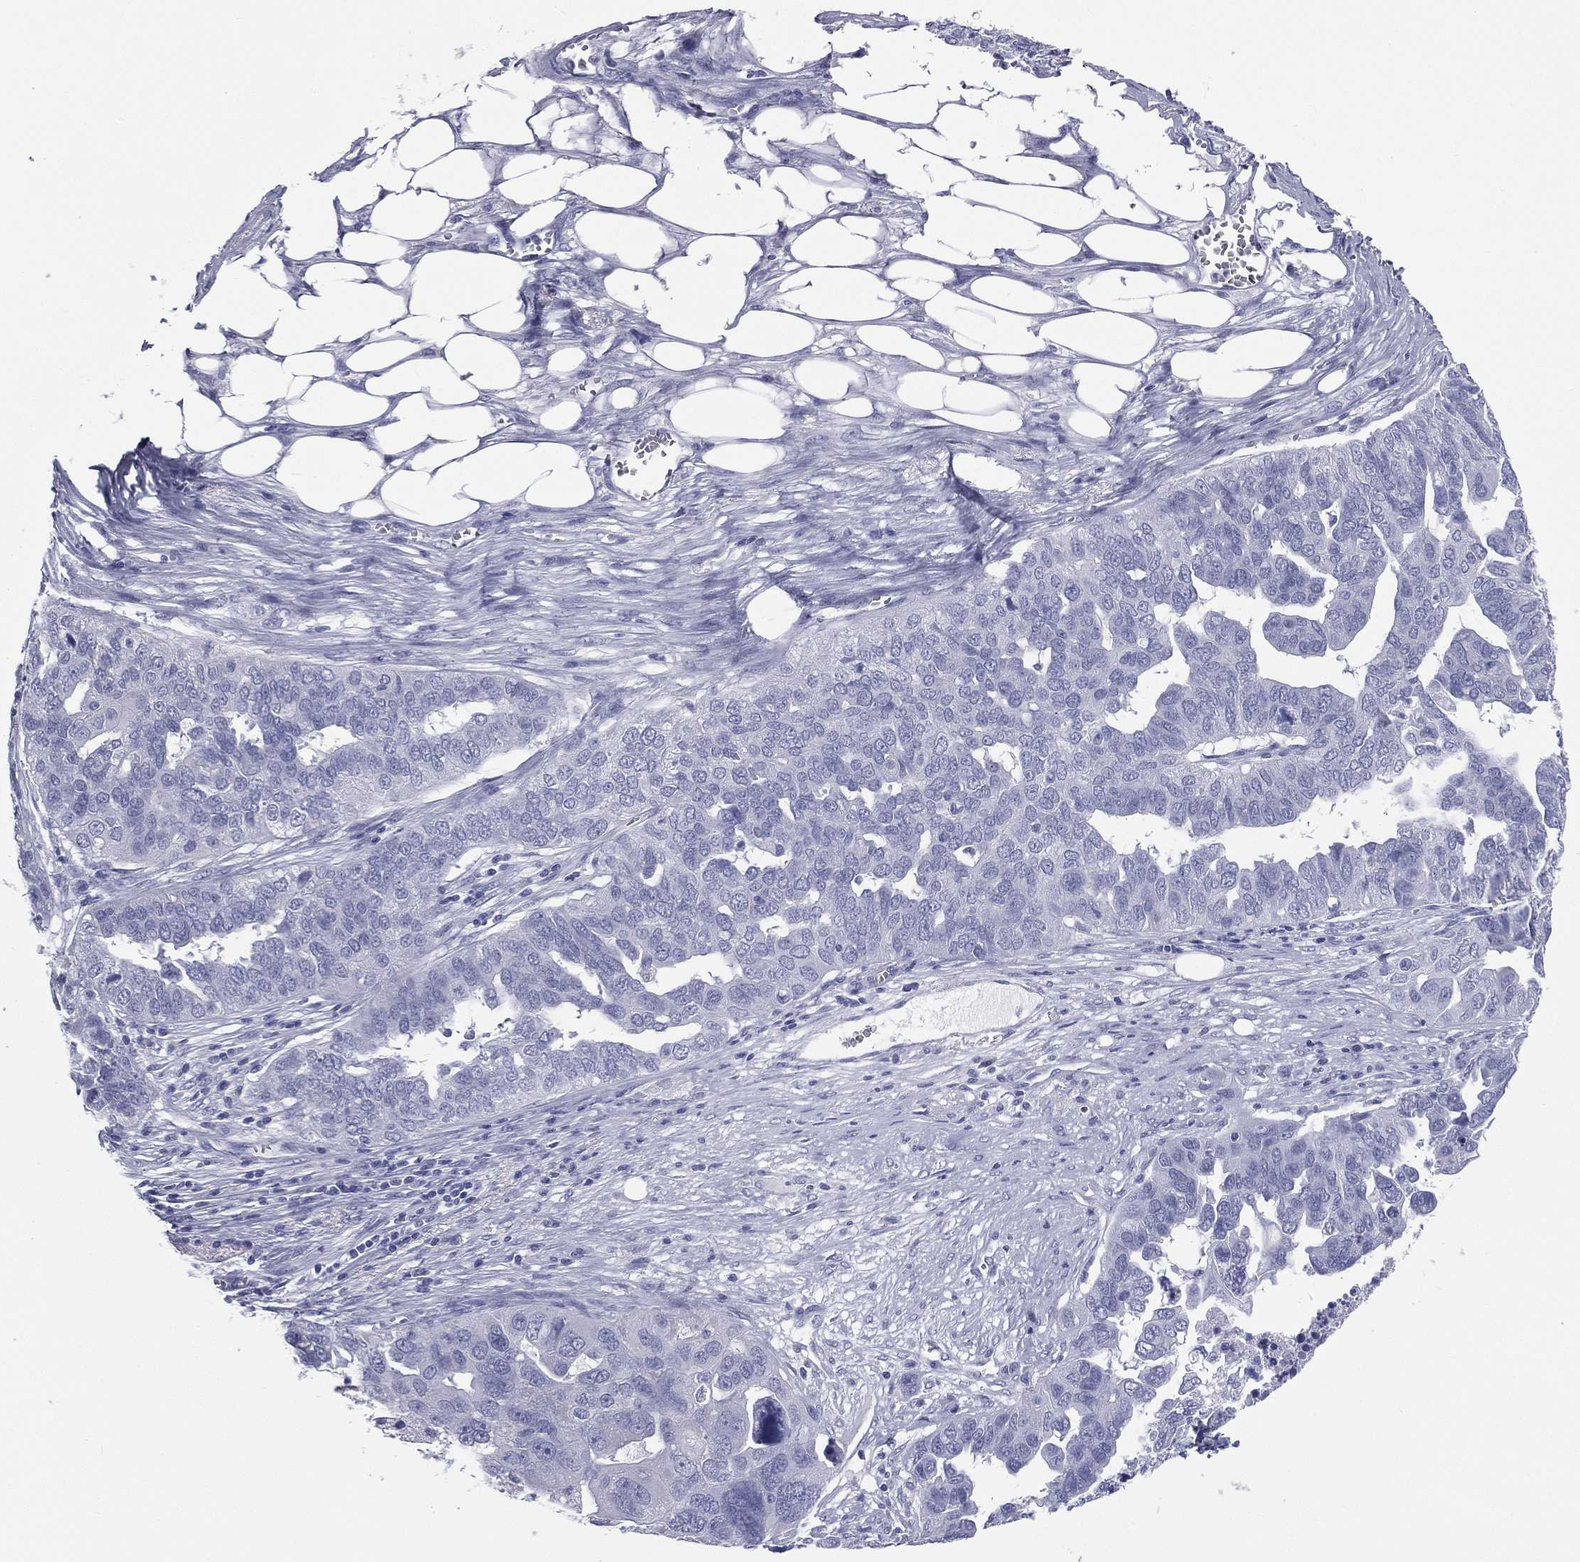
{"staining": {"intensity": "negative", "quantity": "none", "location": "none"}, "tissue": "ovarian cancer", "cell_type": "Tumor cells", "image_type": "cancer", "snomed": [{"axis": "morphology", "description": "Carcinoma, endometroid"}, {"axis": "topography", "description": "Soft tissue"}, {"axis": "topography", "description": "Ovary"}], "caption": "Protein analysis of ovarian endometroid carcinoma displays no significant expression in tumor cells. Nuclei are stained in blue.", "gene": "MLN", "patient": {"sex": "female", "age": 52}}